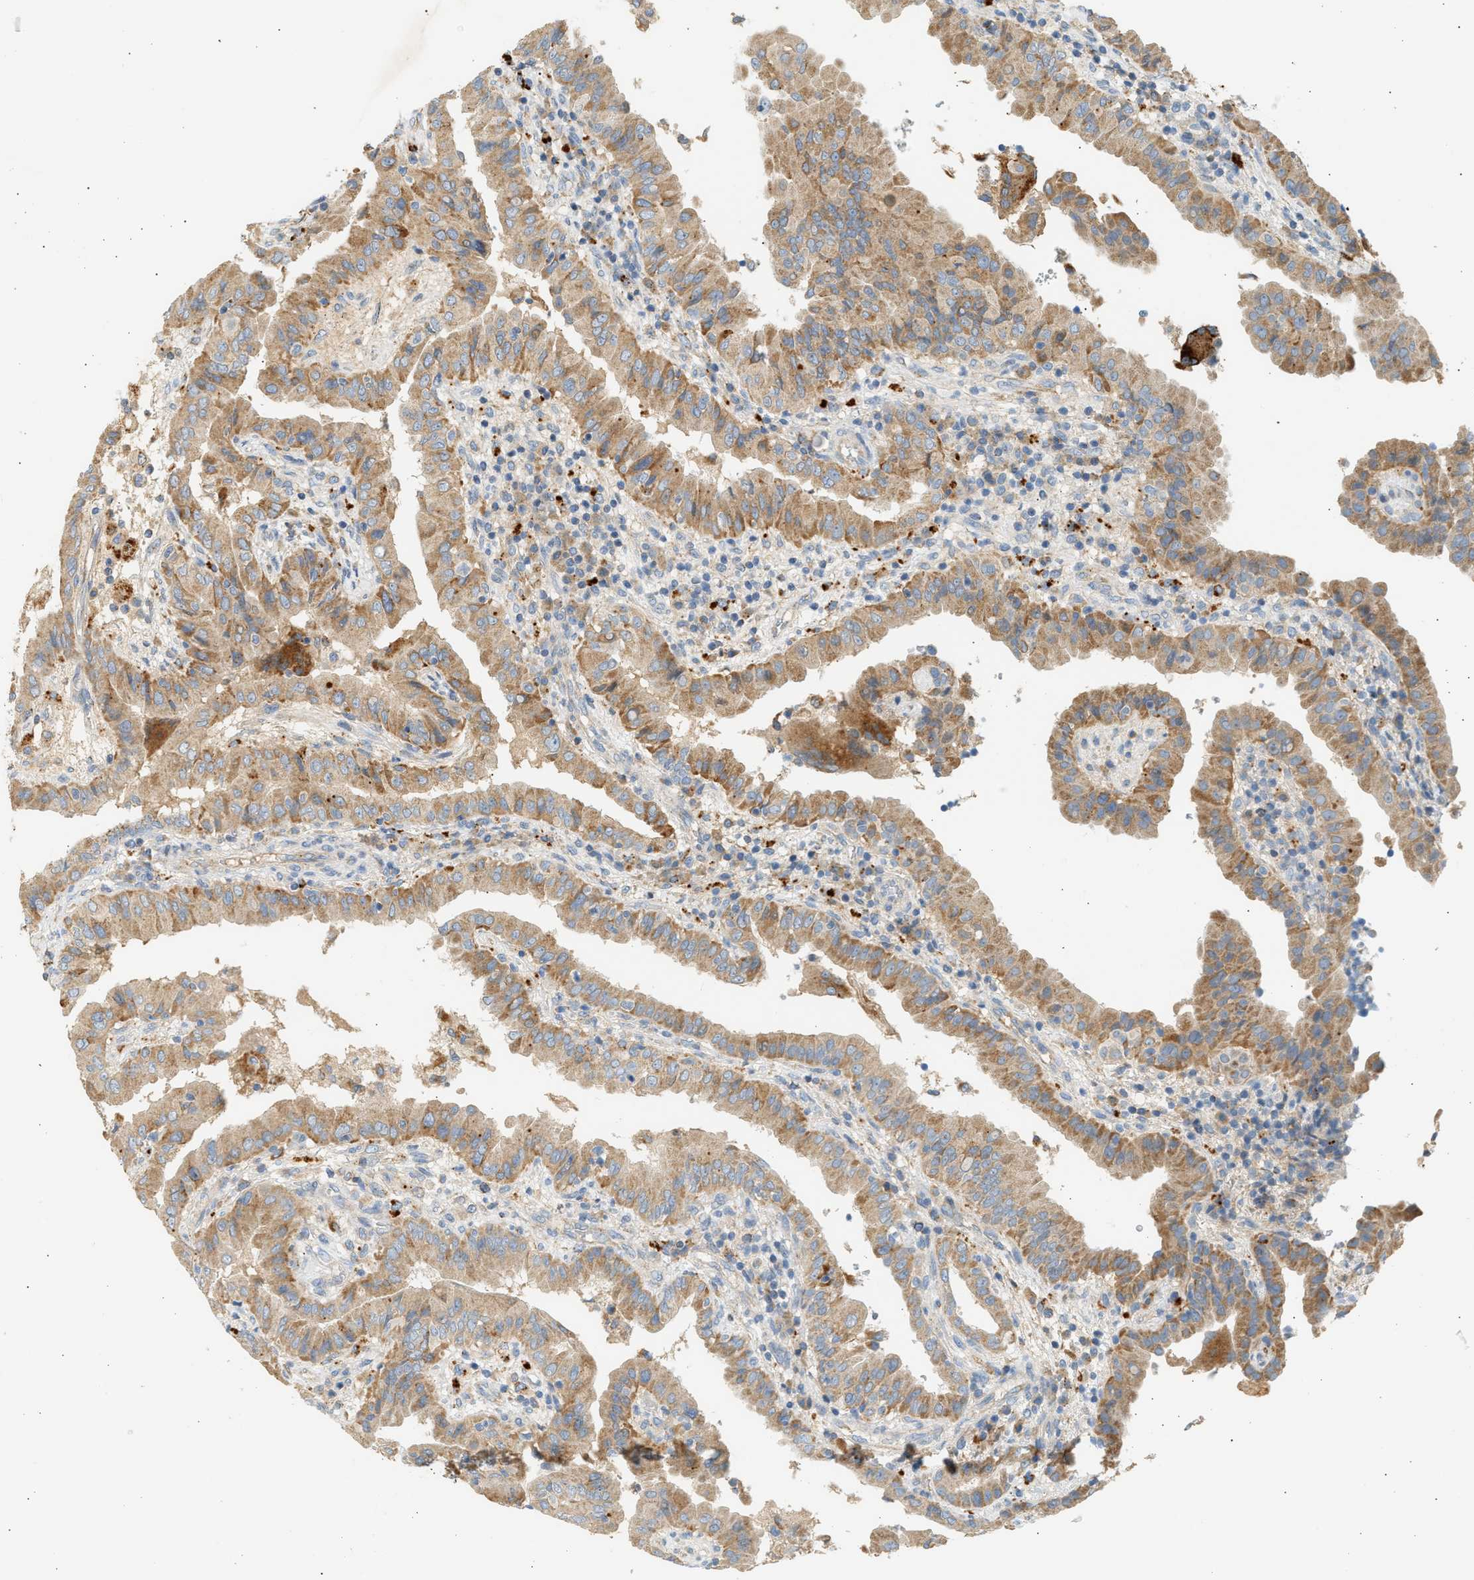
{"staining": {"intensity": "moderate", "quantity": ">75%", "location": "cytoplasmic/membranous"}, "tissue": "thyroid cancer", "cell_type": "Tumor cells", "image_type": "cancer", "snomed": [{"axis": "morphology", "description": "Papillary adenocarcinoma, NOS"}, {"axis": "topography", "description": "Thyroid gland"}], "caption": "A high-resolution micrograph shows immunohistochemistry staining of thyroid cancer, which shows moderate cytoplasmic/membranous expression in about >75% of tumor cells.", "gene": "ENTHD1", "patient": {"sex": "male", "age": 33}}